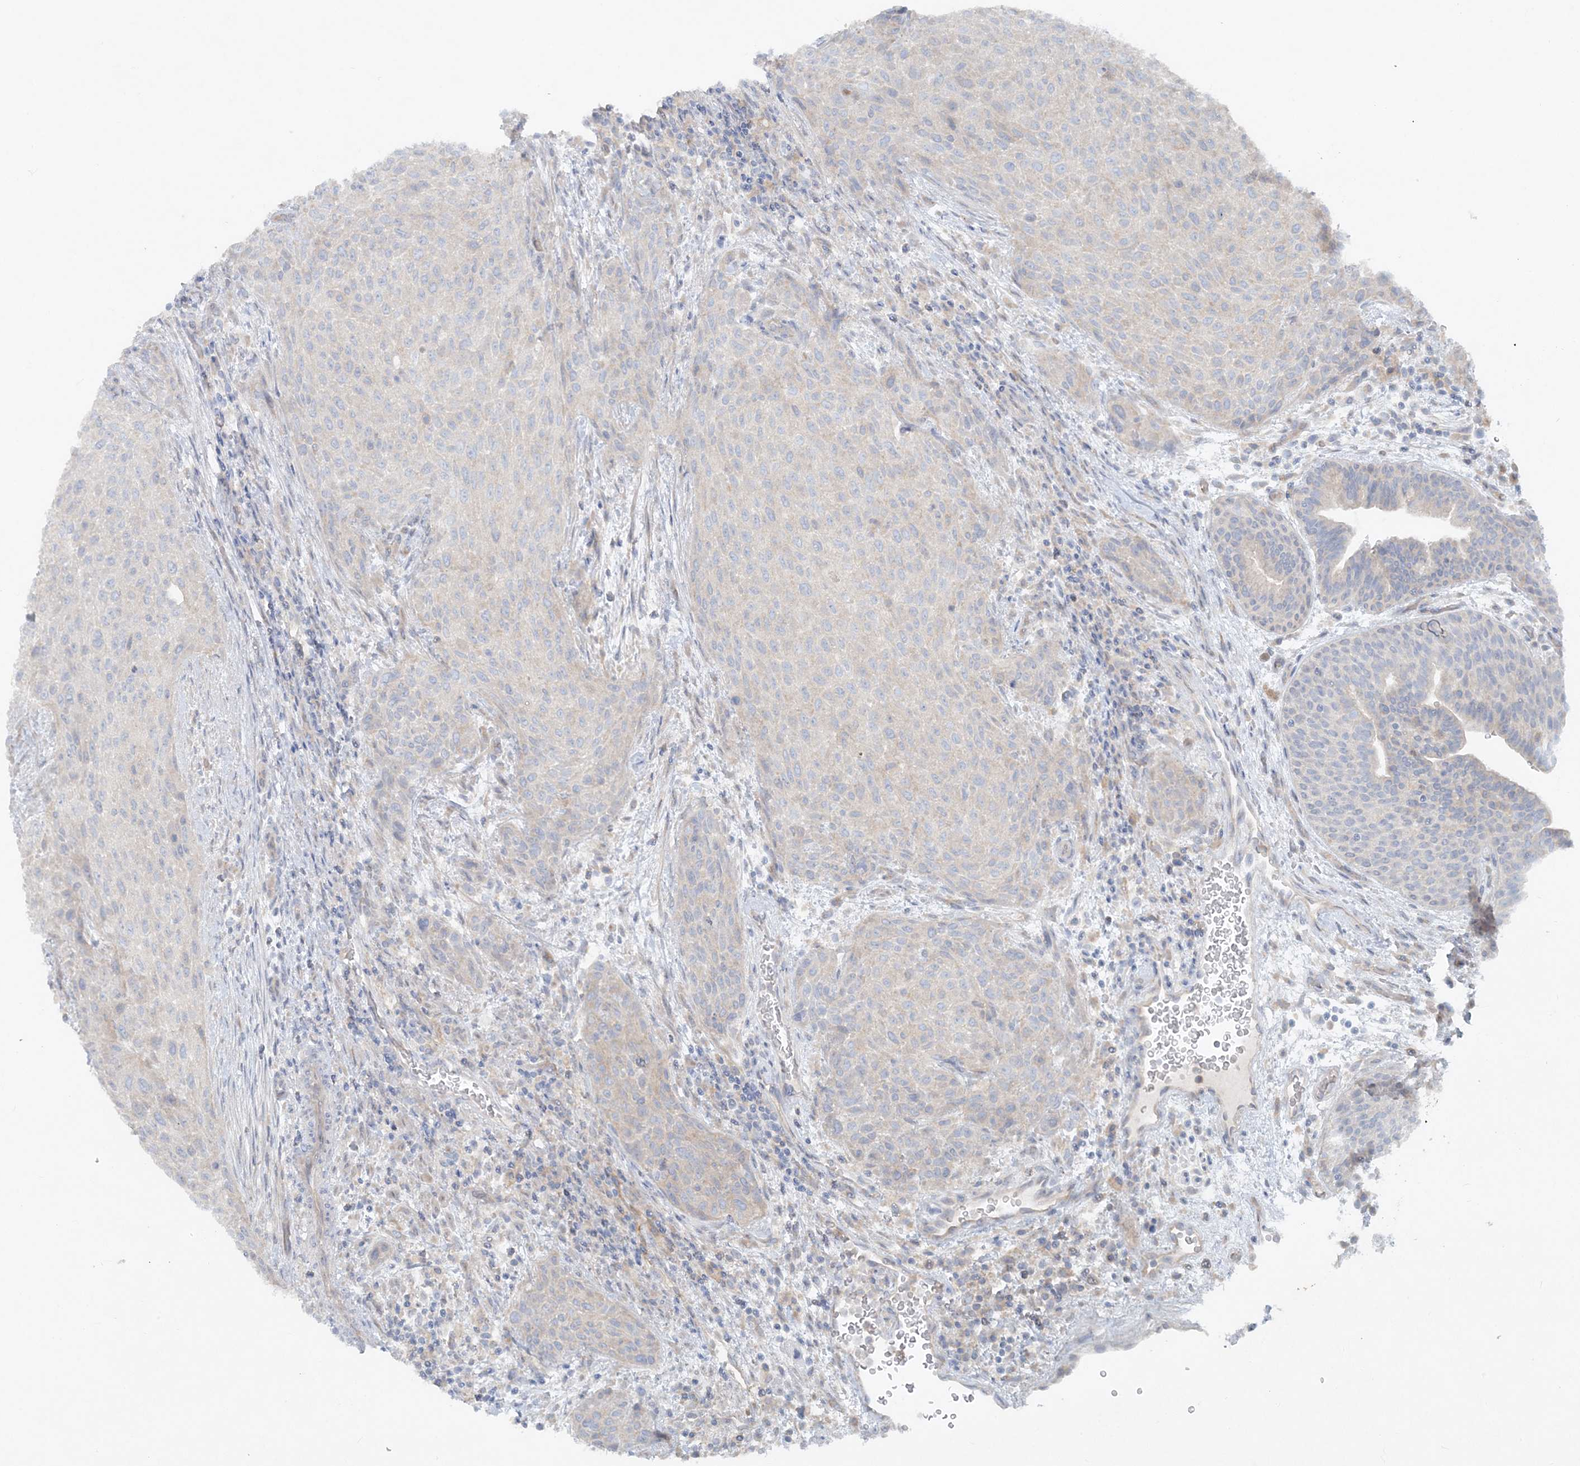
{"staining": {"intensity": "negative", "quantity": "none", "location": "none"}, "tissue": "urothelial cancer", "cell_type": "Tumor cells", "image_type": "cancer", "snomed": [{"axis": "morphology", "description": "Urothelial carcinoma, High grade"}, {"axis": "topography", "description": "Urinary bladder"}], "caption": "A high-resolution histopathology image shows IHC staining of urothelial cancer, which exhibits no significant staining in tumor cells.", "gene": "ATP11A", "patient": {"sex": "male", "age": 35}}